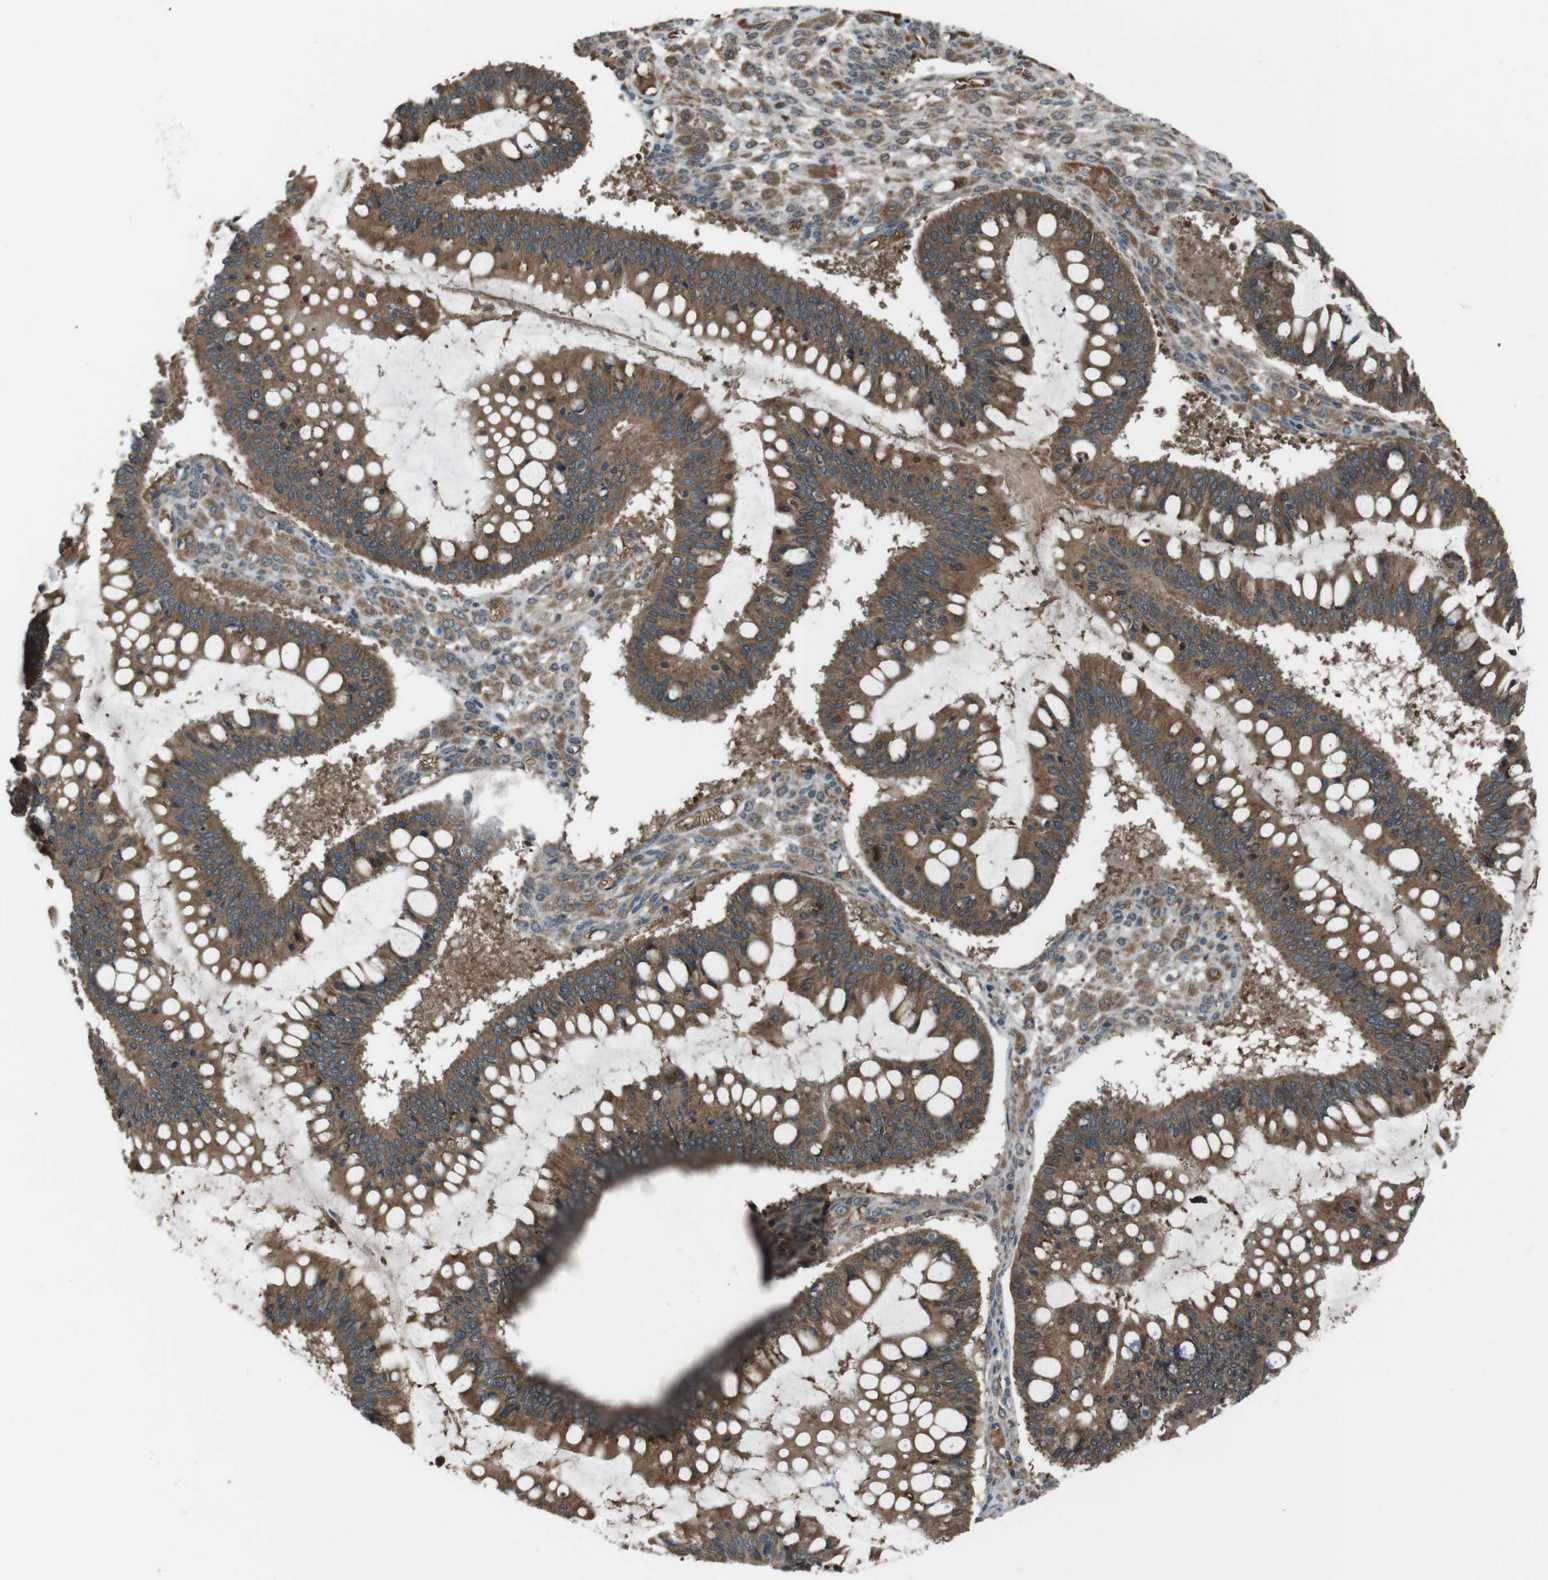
{"staining": {"intensity": "moderate", "quantity": ">75%", "location": "cytoplasmic/membranous"}, "tissue": "ovarian cancer", "cell_type": "Tumor cells", "image_type": "cancer", "snomed": [{"axis": "morphology", "description": "Cystadenocarcinoma, mucinous, NOS"}, {"axis": "topography", "description": "Ovary"}], "caption": "Protein expression analysis of ovarian cancer (mucinous cystadenocarcinoma) shows moderate cytoplasmic/membranous positivity in about >75% of tumor cells. Immunohistochemistry (ihc) stains the protein in brown and the nuclei are stained blue.", "gene": "SSR3", "patient": {"sex": "female", "age": 73}}